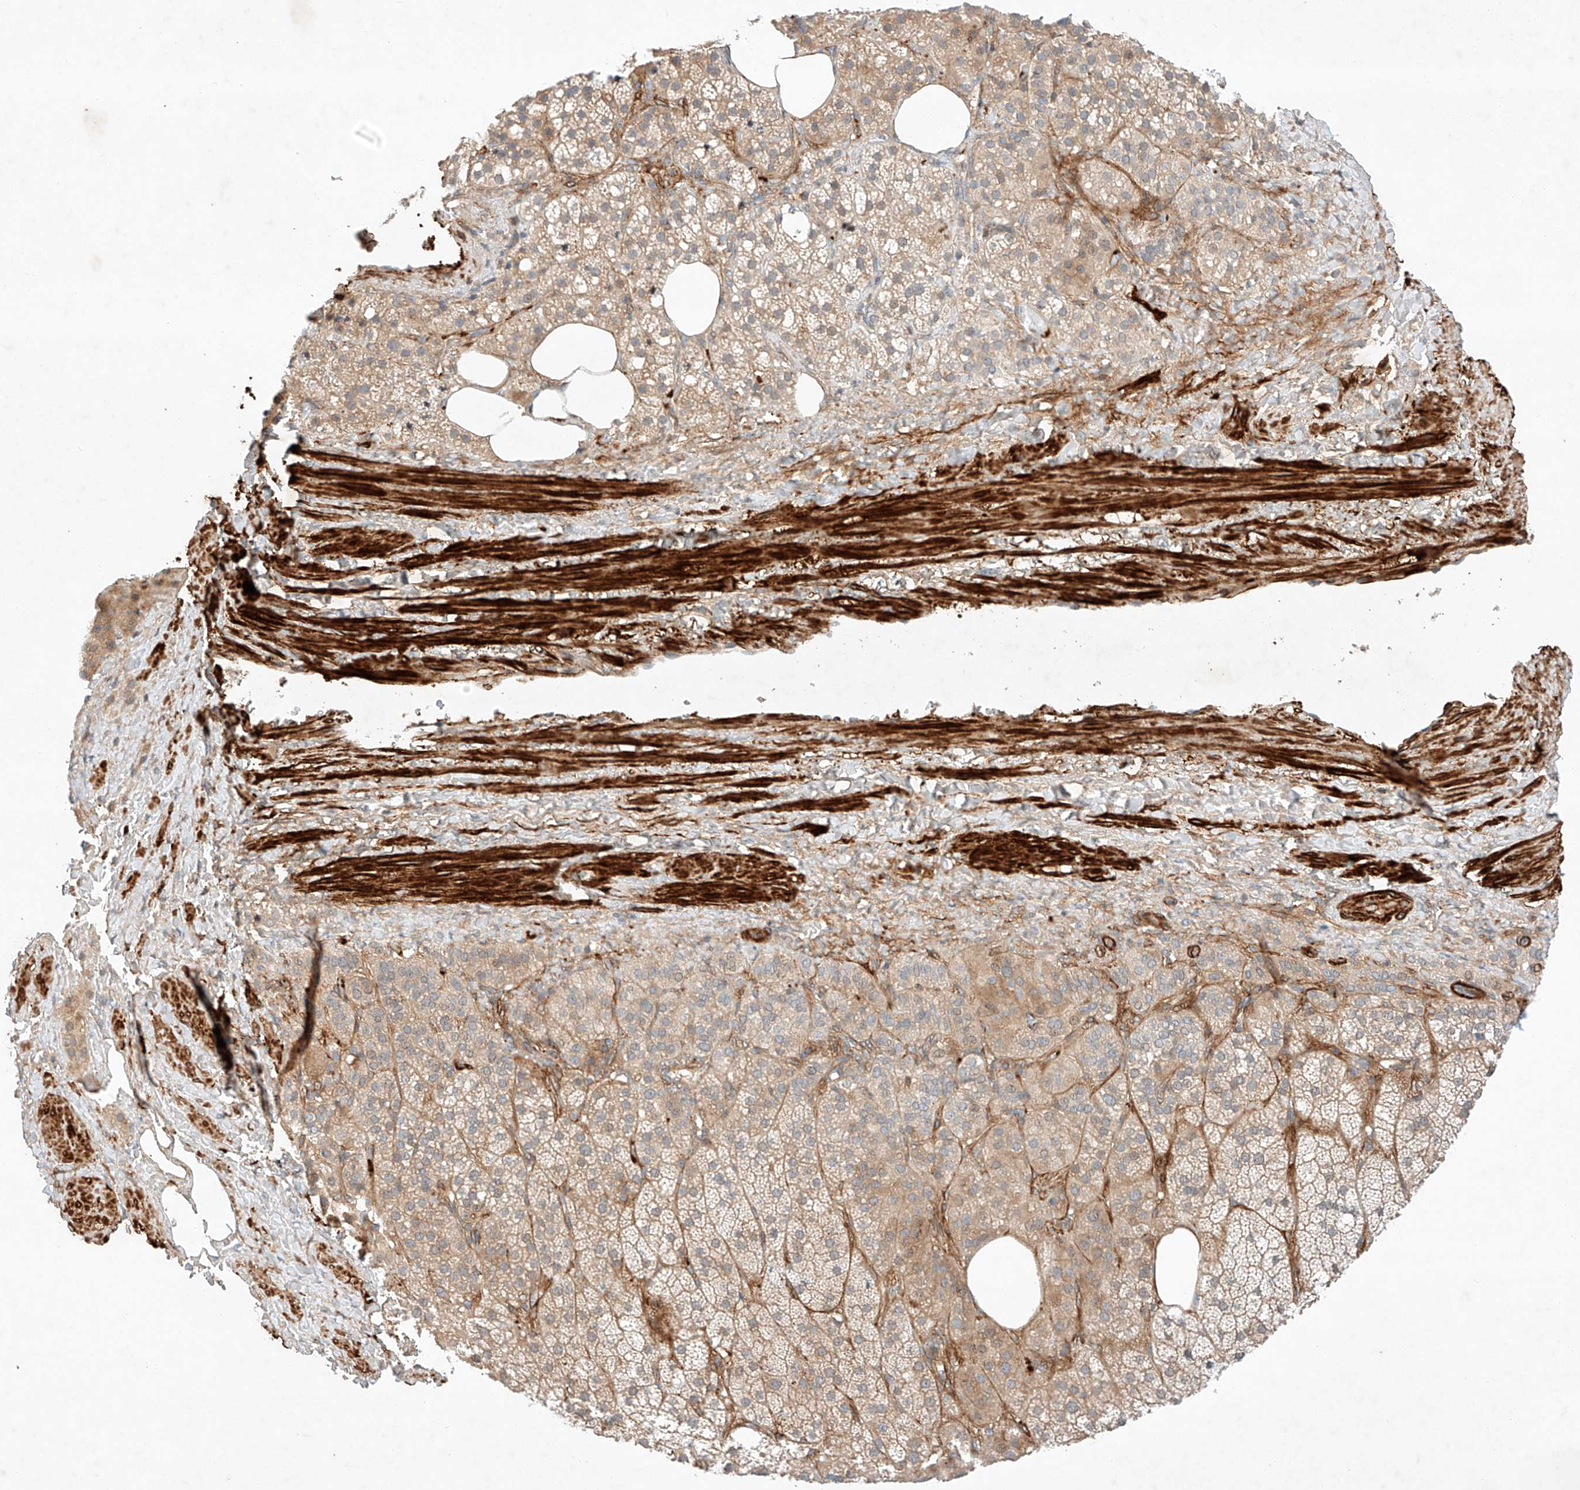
{"staining": {"intensity": "moderate", "quantity": ">75%", "location": "cytoplasmic/membranous"}, "tissue": "adrenal gland", "cell_type": "Glandular cells", "image_type": "normal", "snomed": [{"axis": "morphology", "description": "Normal tissue, NOS"}, {"axis": "topography", "description": "Adrenal gland"}], "caption": "Immunohistochemistry (IHC) (DAB (3,3'-diaminobenzidine)) staining of benign human adrenal gland shows moderate cytoplasmic/membranous protein staining in approximately >75% of glandular cells. (DAB (3,3'-diaminobenzidine) IHC, brown staining for protein, blue staining for nuclei).", "gene": "ARHGAP33", "patient": {"sex": "female", "age": 59}}